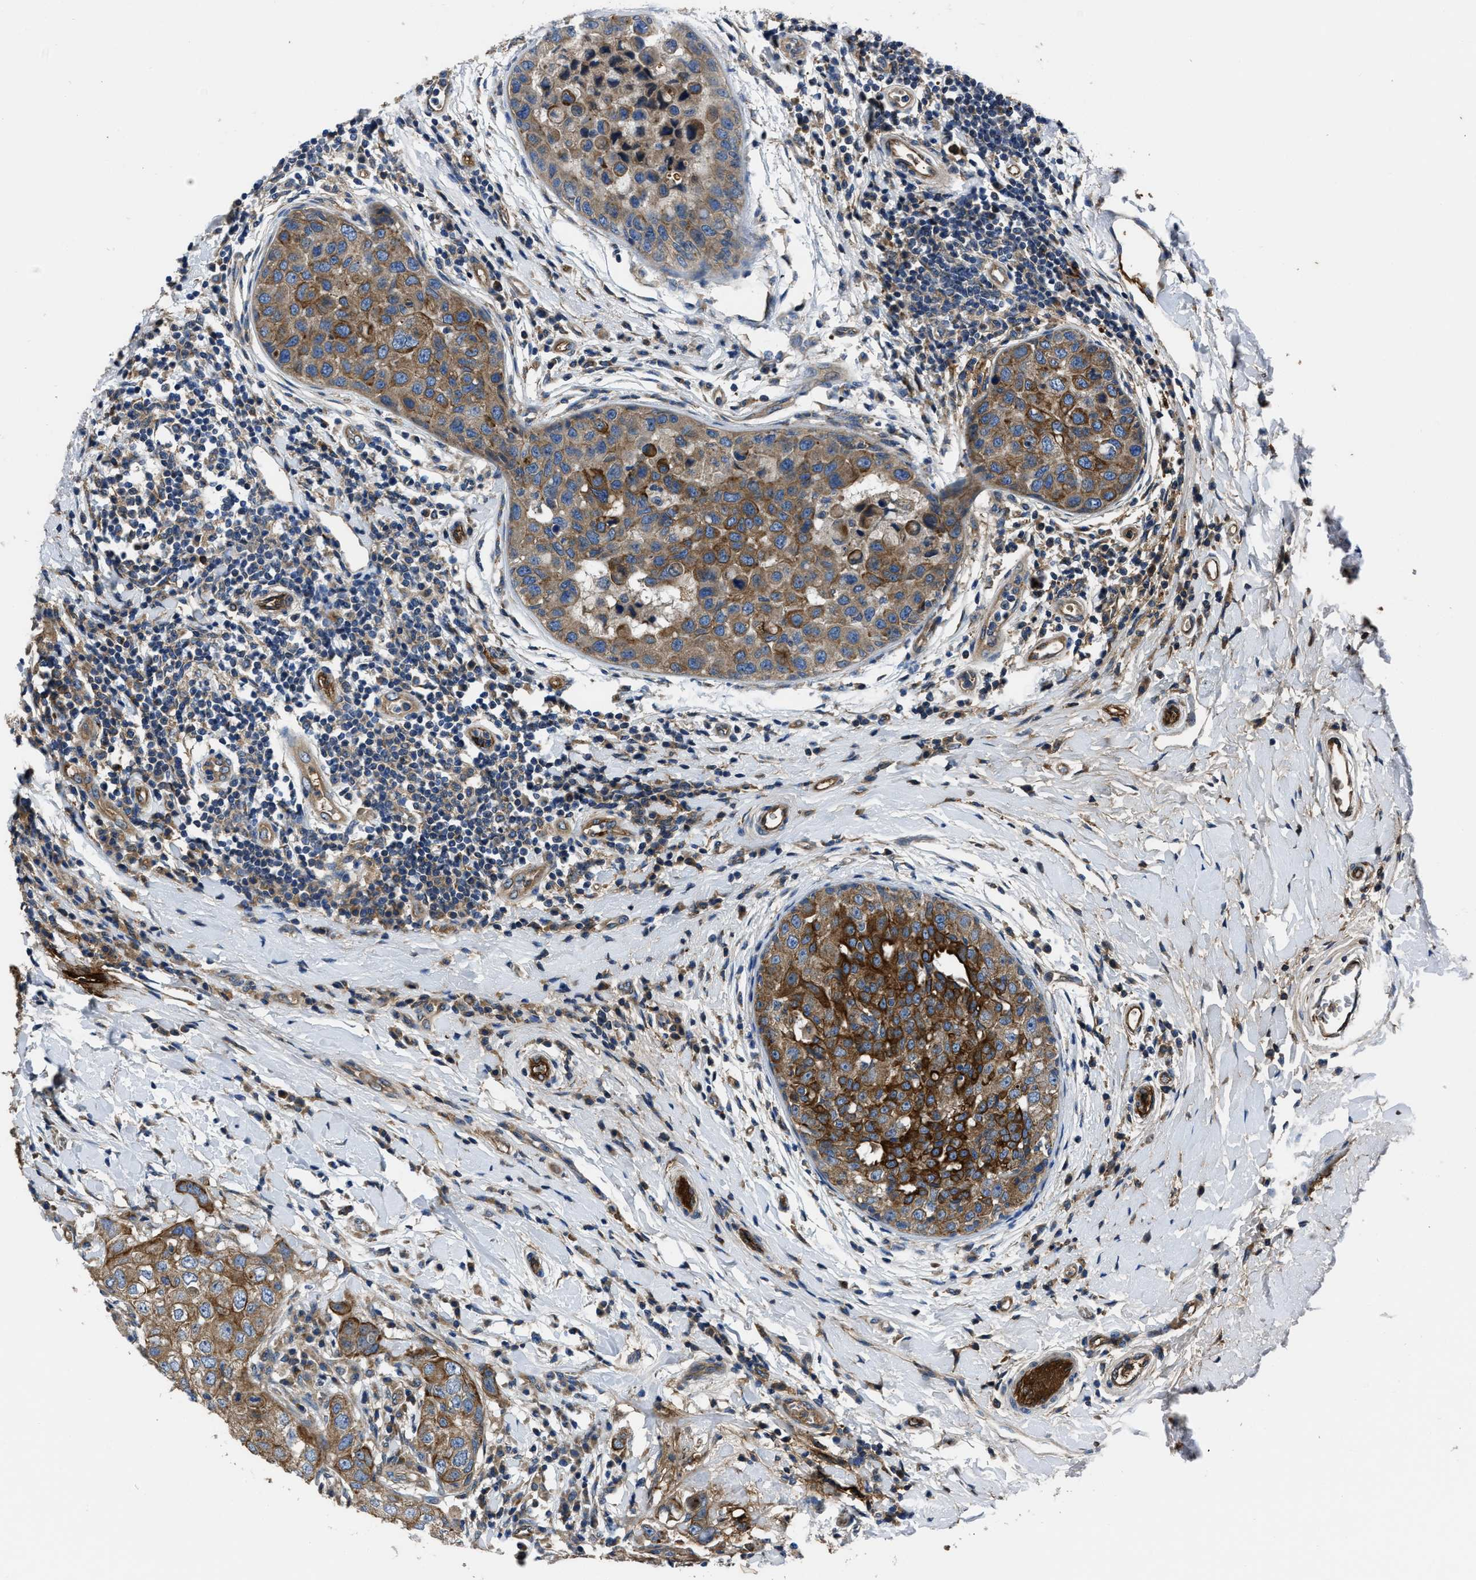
{"staining": {"intensity": "moderate", "quantity": ">75%", "location": "cytoplasmic/membranous"}, "tissue": "breast cancer", "cell_type": "Tumor cells", "image_type": "cancer", "snomed": [{"axis": "morphology", "description": "Duct carcinoma"}, {"axis": "topography", "description": "Breast"}], "caption": "DAB (3,3'-diaminobenzidine) immunohistochemical staining of human breast intraductal carcinoma exhibits moderate cytoplasmic/membranous protein positivity in about >75% of tumor cells.", "gene": "ERC1", "patient": {"sex": "female", "age": 27}}